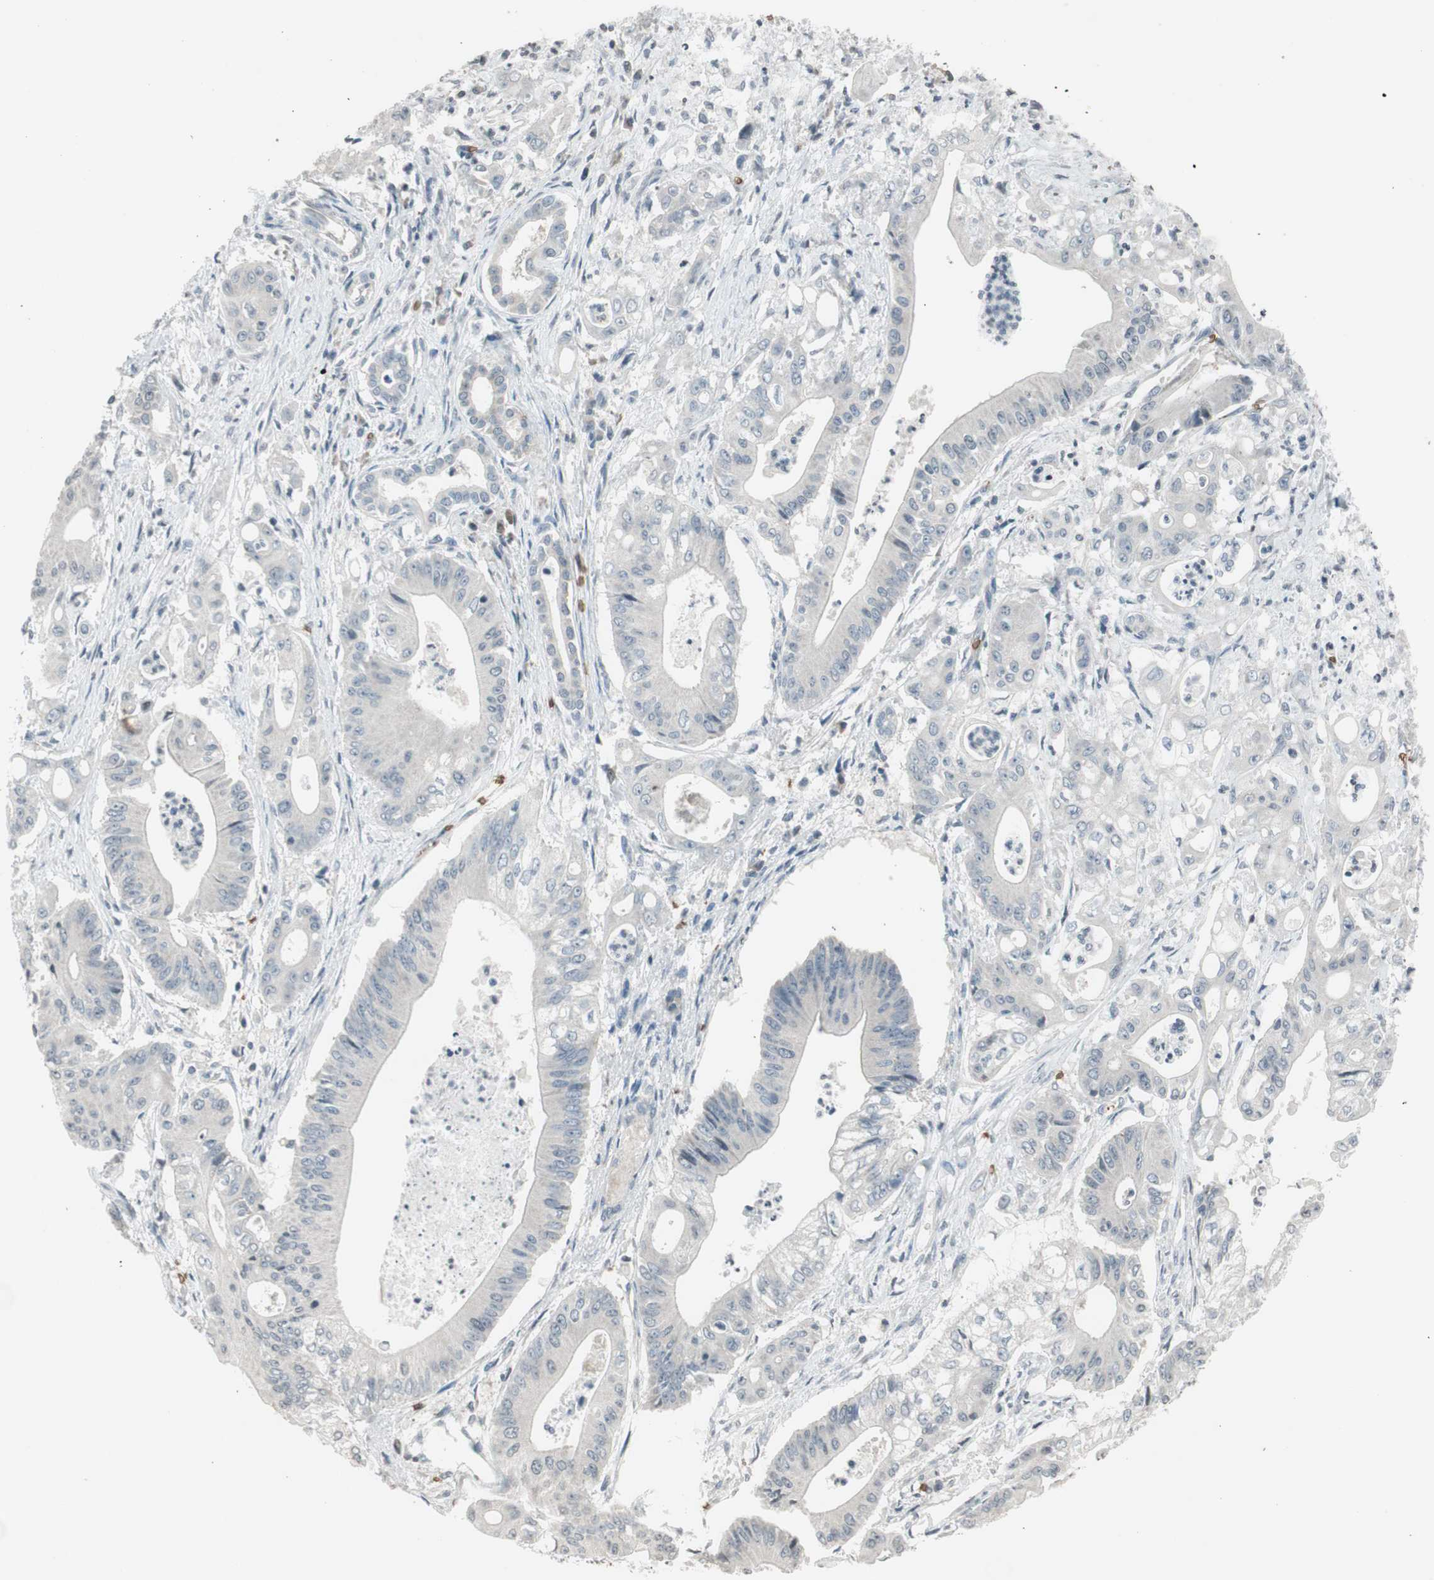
{"staining": {"intensity": "negative", "quantity": "none", "location": "none"}, "tissue": "pancreatic cancer", "cell_type": "Tumor cells", "image_type": "cancer", "snomed": [{"axis": "morphology", "description": "Normal tissue, NOS"}, {"axis": "topography", "description": "Lymph node"}], "caption": "Tumor cells show no significant protein staining in pancreatic cancer.", "gene": "GYPC", "patient": {"sex": "male", "age": 62}}